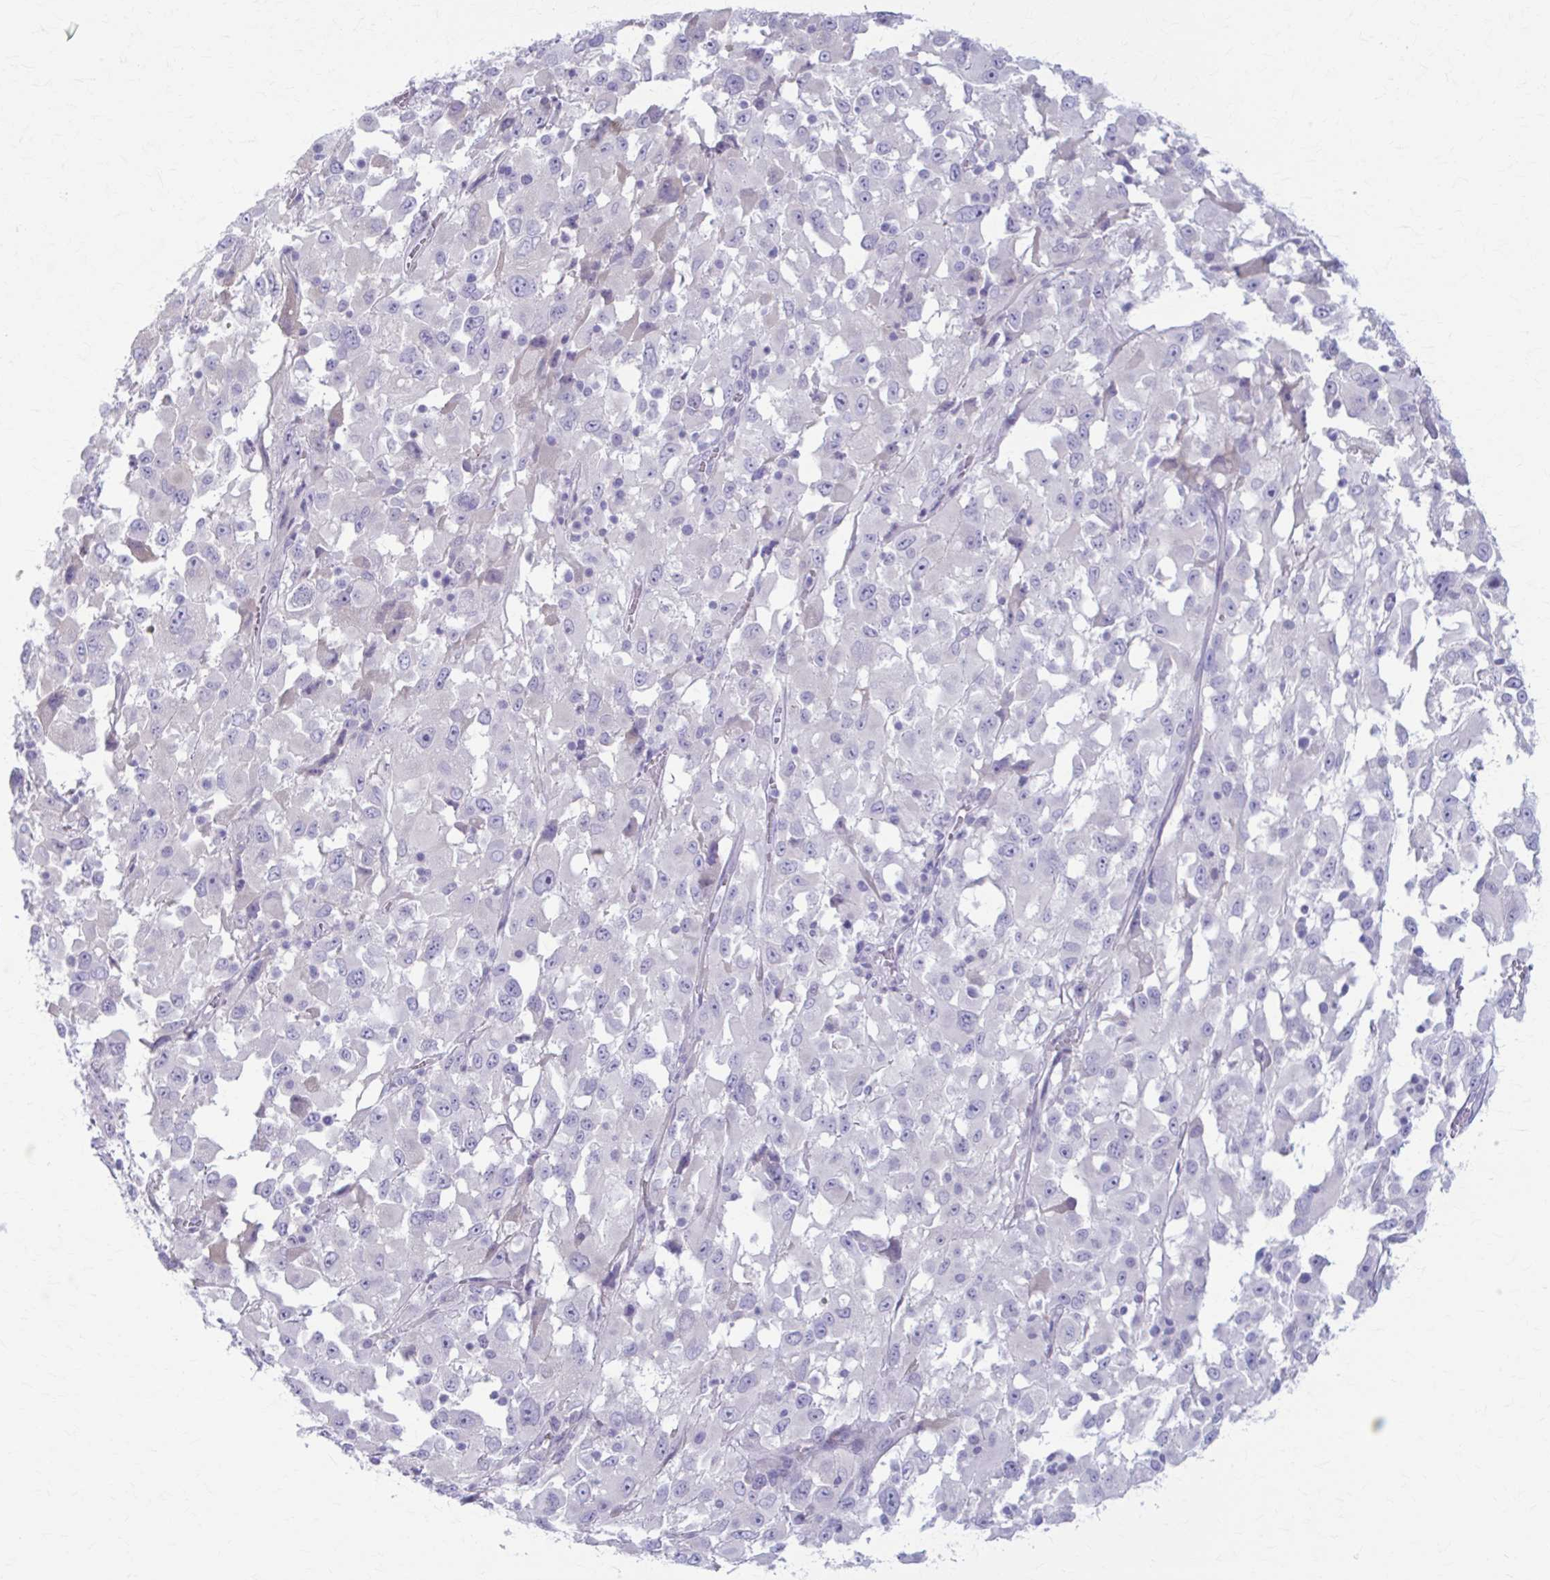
{"staining": {"intensity": "negative", "quantity": "none", "location": "none"}, "tissue": "melanoma", "cell_type": "Tumor cells", "image_type": "cancer", "snomed": [{"axis": "morphology", "description": "Malignant melanoma, Metastatic site"}, {"axis": "topography", "description": "Soft tissue"}], "caption": "A histopathology image of human malignant melanoma (metastatic site) is negative for staining in tumor cells.", "gene": "PRKRA", "patient": {"sex": "male", "age": 50}}